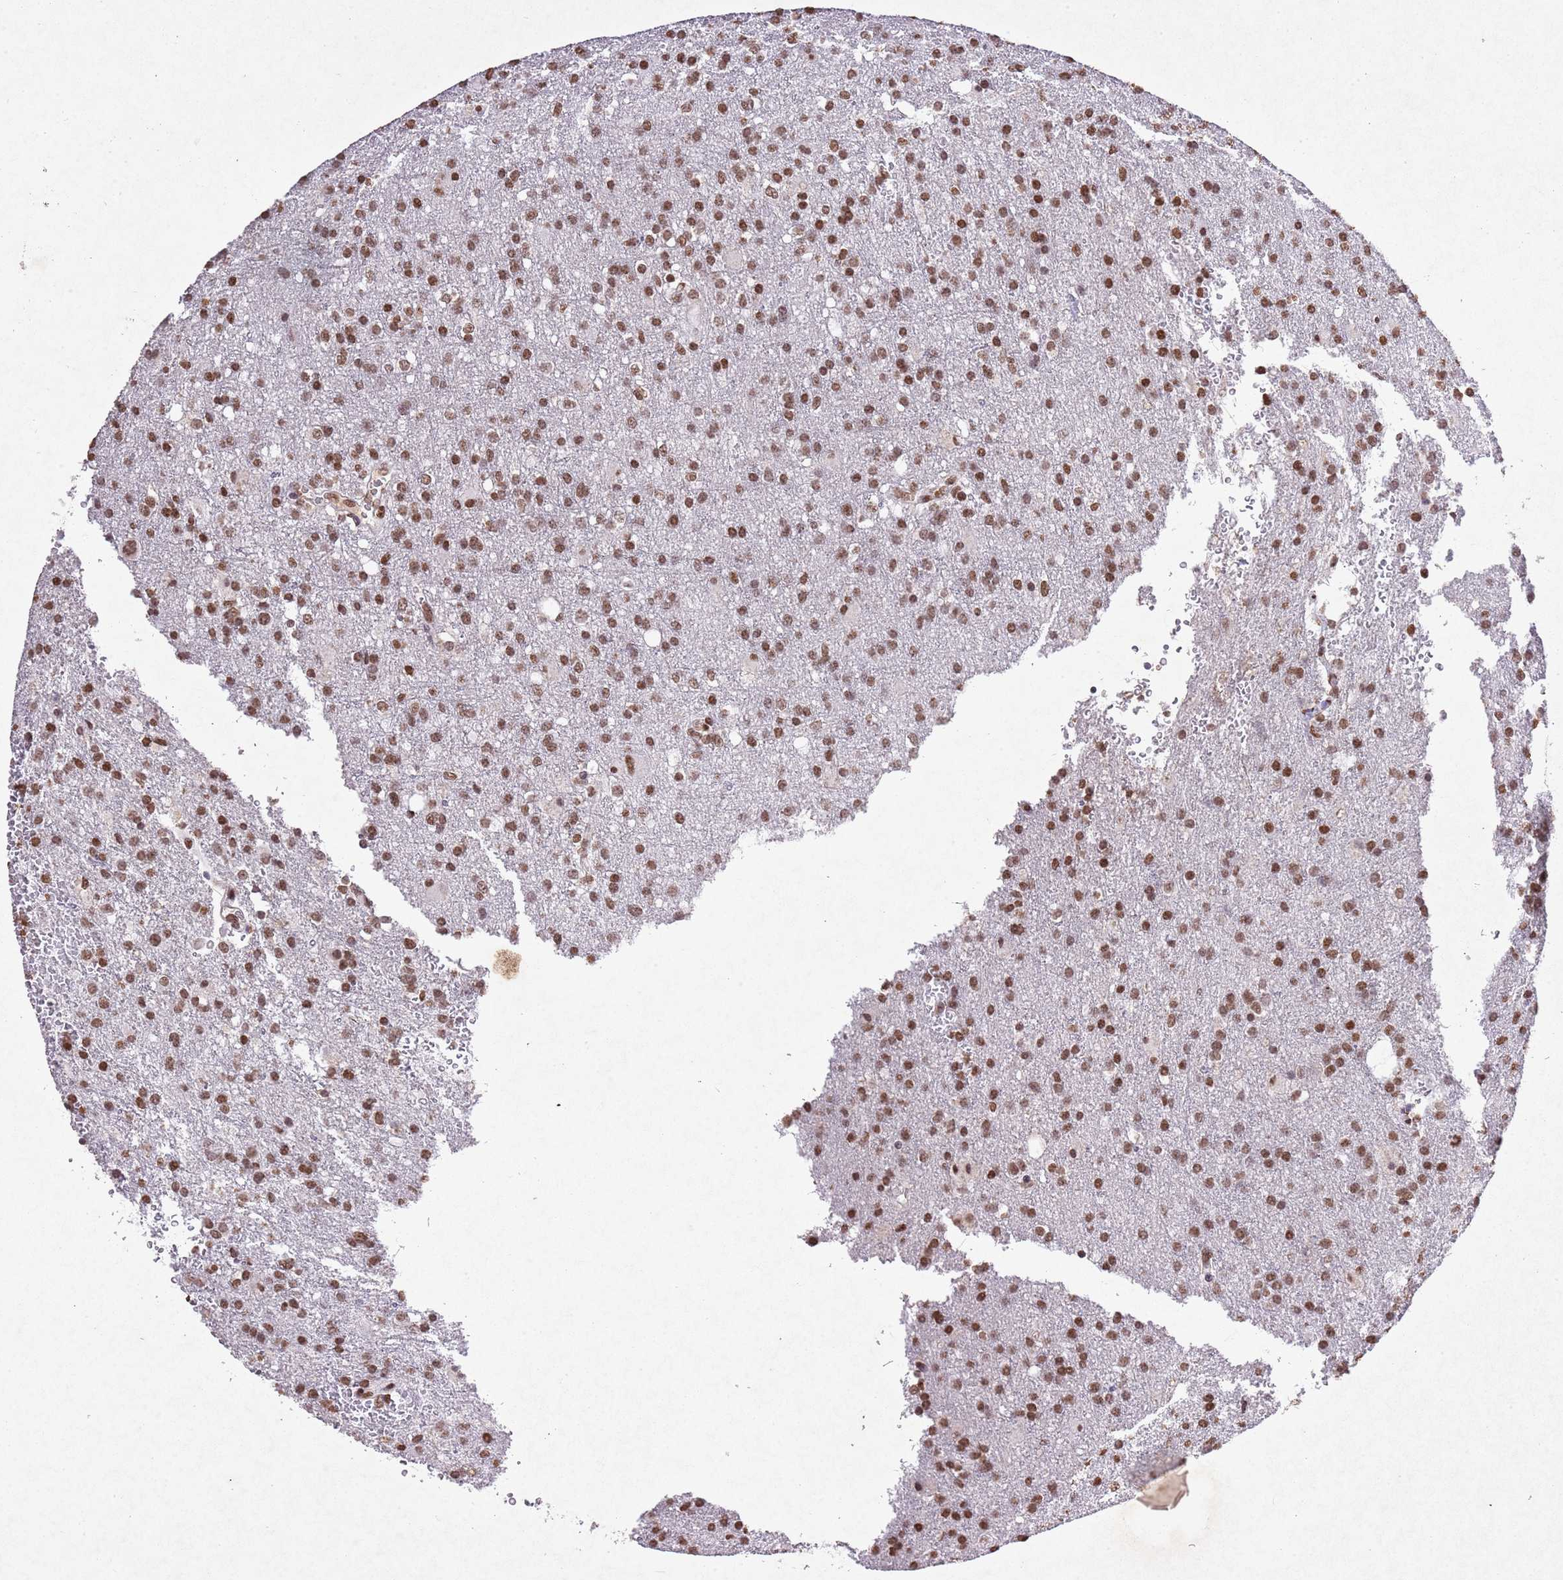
{"staining": {"intensity": "moderate", "quantity": ">75%", "location": "nuclear"}, "tissue": "glioma", "cell_type": "Tumor cells", "image_type": "cancer", "snomed": [{"axis": "morphology", "description": "Glioma, malignant, High grade"}, {"axis": "topography", "description": "Brain"}], "caption": "Glioma was stained to show a protein in brown. There is medium levels of moderate nuclear expression in about >75% of tumor cells.", "gene": "BMAL1", "patient": {"sex": "female", "age": 74}}